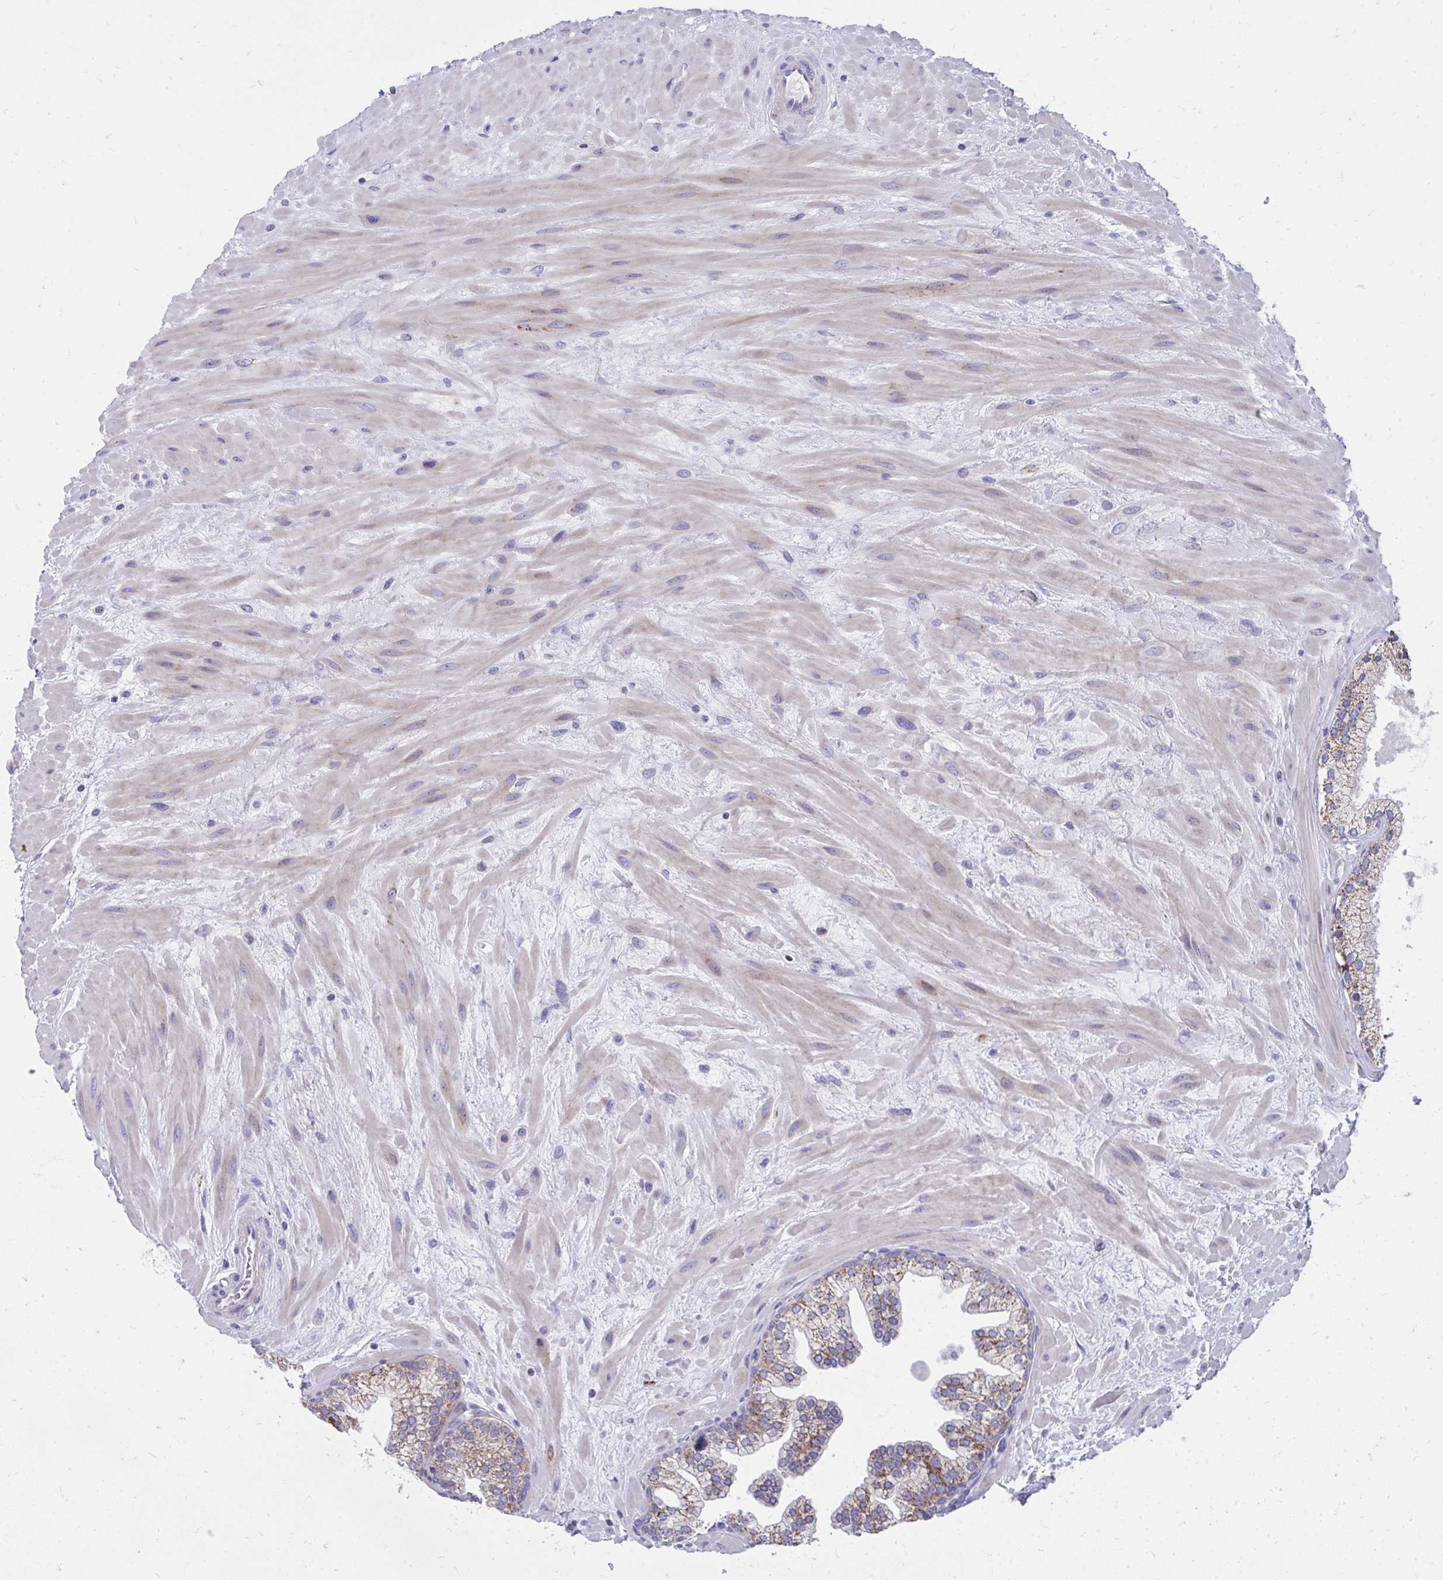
{"staining": {"intensity": "moderate", "quantity": ">75%", "location": "cytoplasmic/membranous"}, "tissue": "prostate", "cell_type": "Glandular cells", "image_type": "normal", "snomed": [{"axis": "morphology", "description": "Normal tissue, NOS"}, {"axis": "topography", "description": "Prostate"}, {"axis": "topography", "description": "Peripheral nerve tissue"}], "caption": "Prostate stained for a protein (brown) displays moderate cytoplasmic/membranous positive staining in about >75% of glandular cells.", "gene": "IL37", "patient": {"sex": "male", "age": 61}}